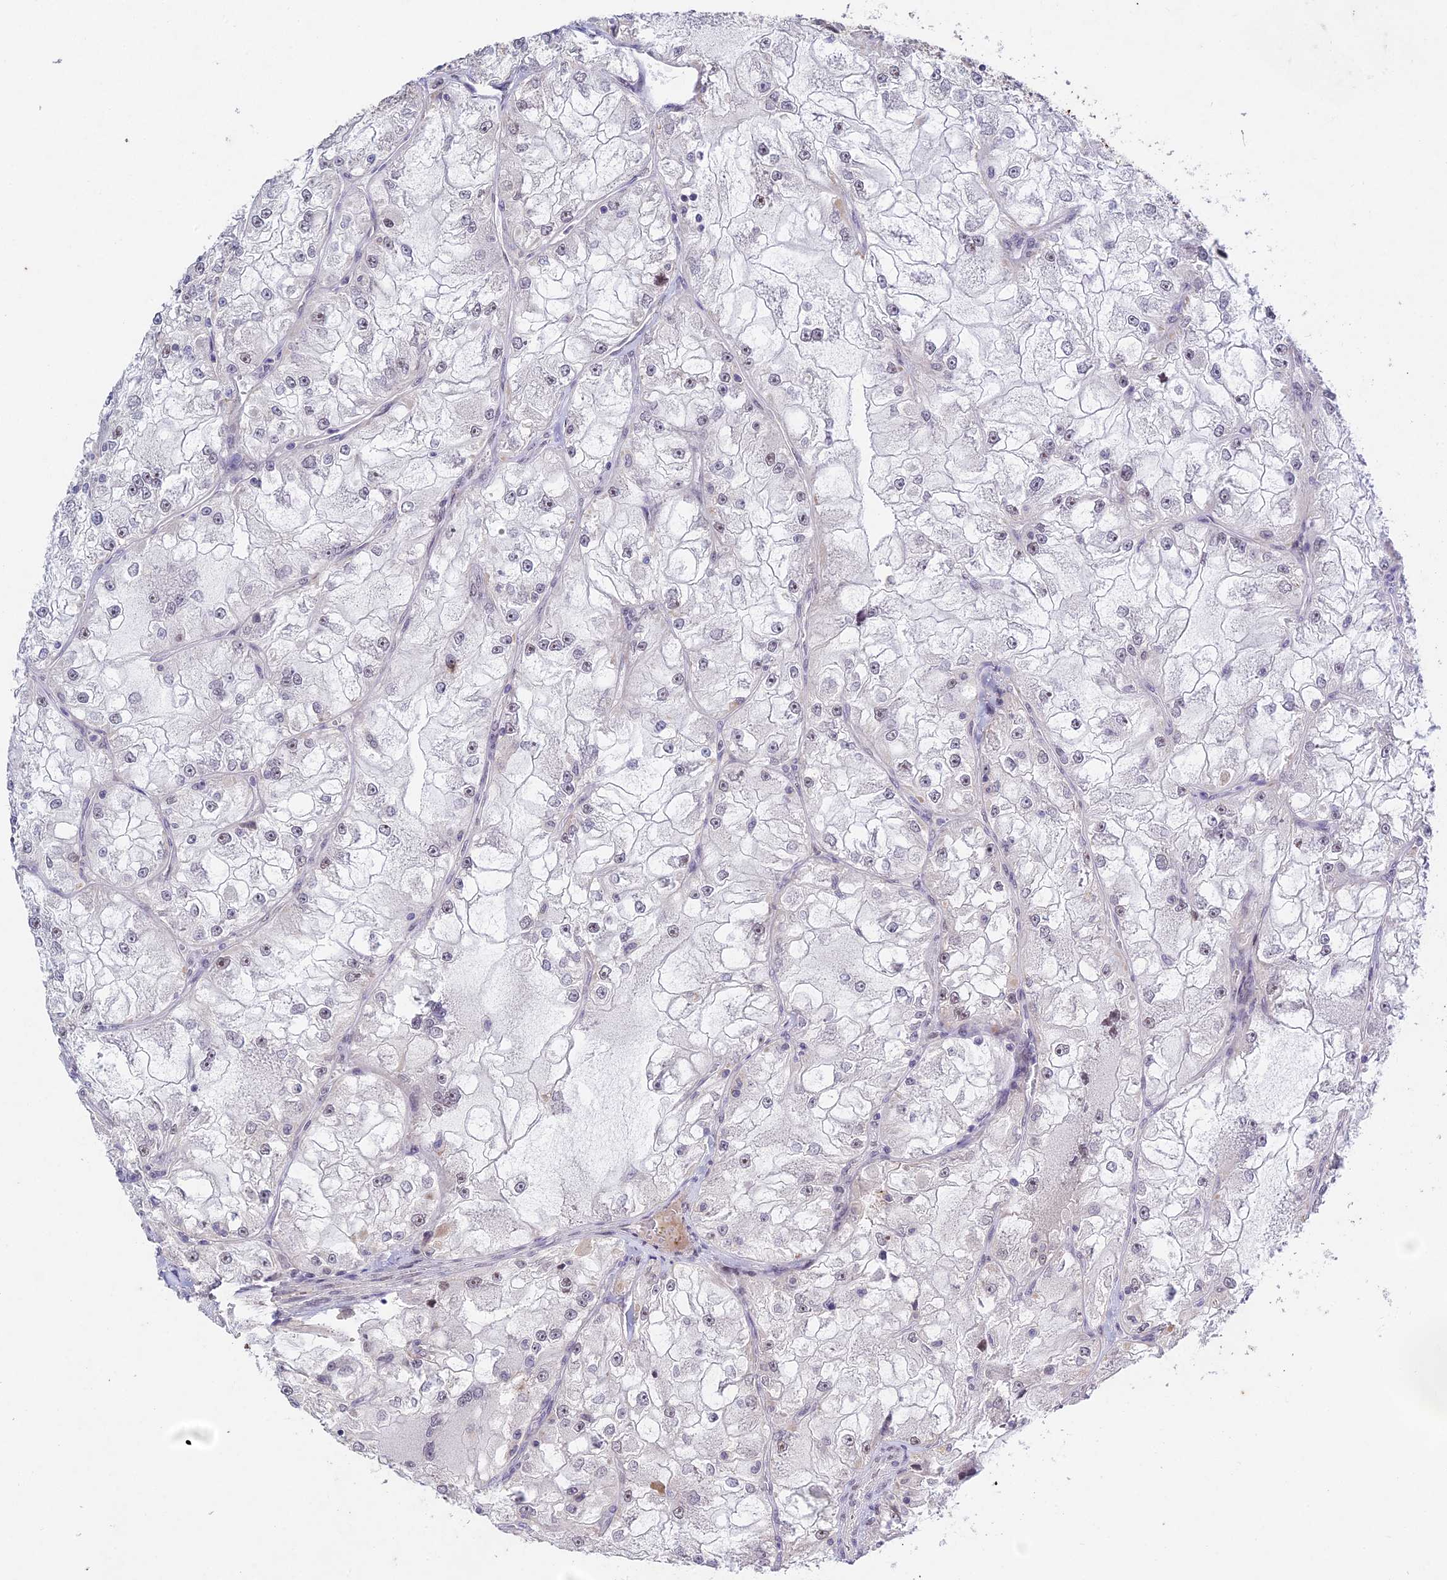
{"staining": {"intensity": "negative", "quantity": "none", "location": "none"}, "tissue": "renal cancer", "cell_type": "Tumor cells", "image_type": "cancer", "snomed": [{"axis": "morphology", "description": "Adenocarcinoma, NOS"}, {"axis": "topography", "description": "Kidney"}], "caption": "Adenocarcinoma (renal) was stained to show a protein in brown. There is no significant expression in tumor cells. (Brightfield microscopy of DAB (3,3'-diaminobenzidine) IHC at high magnification).", "gene": "RAVER1", "patient": {"sex": "female", "age": 72}}